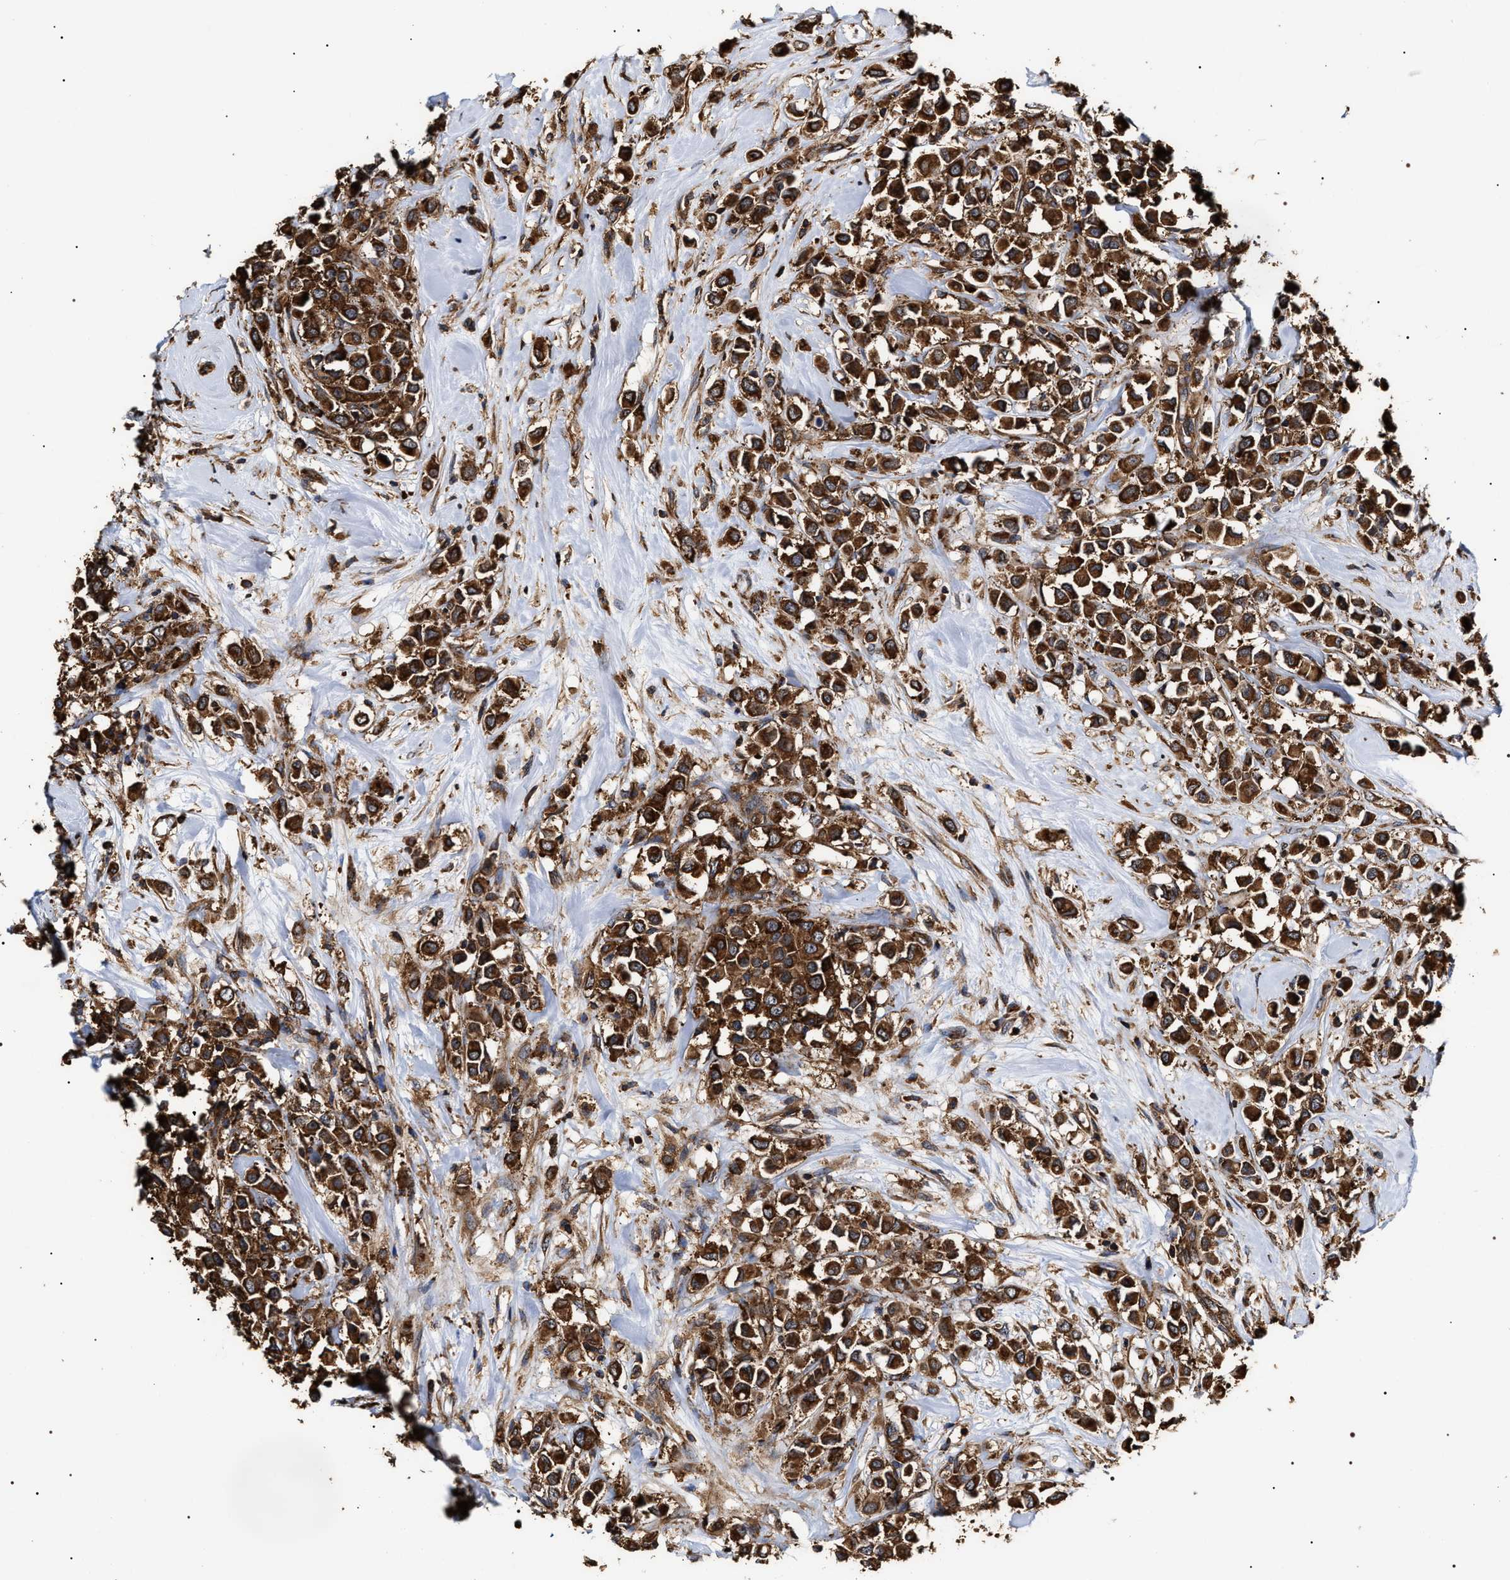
{"staining": {"intensity": "strong", "quantity": ">75%", "location": "cytoplasmic/membranous"}, "tissue": "breast cancer", "cell_type": "Tumor cells", "image_type": "cancer", "snomed": [{"axis": "morphology", "description": "Duct carcinoma"}, {"axis": "topography", "description": "Breast"}], "caption": "Protein staining of infiltrating ductal carcinoma (breast) tissue reveals strong cytoplasmic/membranous staining in about >75% of tumor cells.", "gene": "SERBP1", "patient": {"sex": "female", "age": 61}}